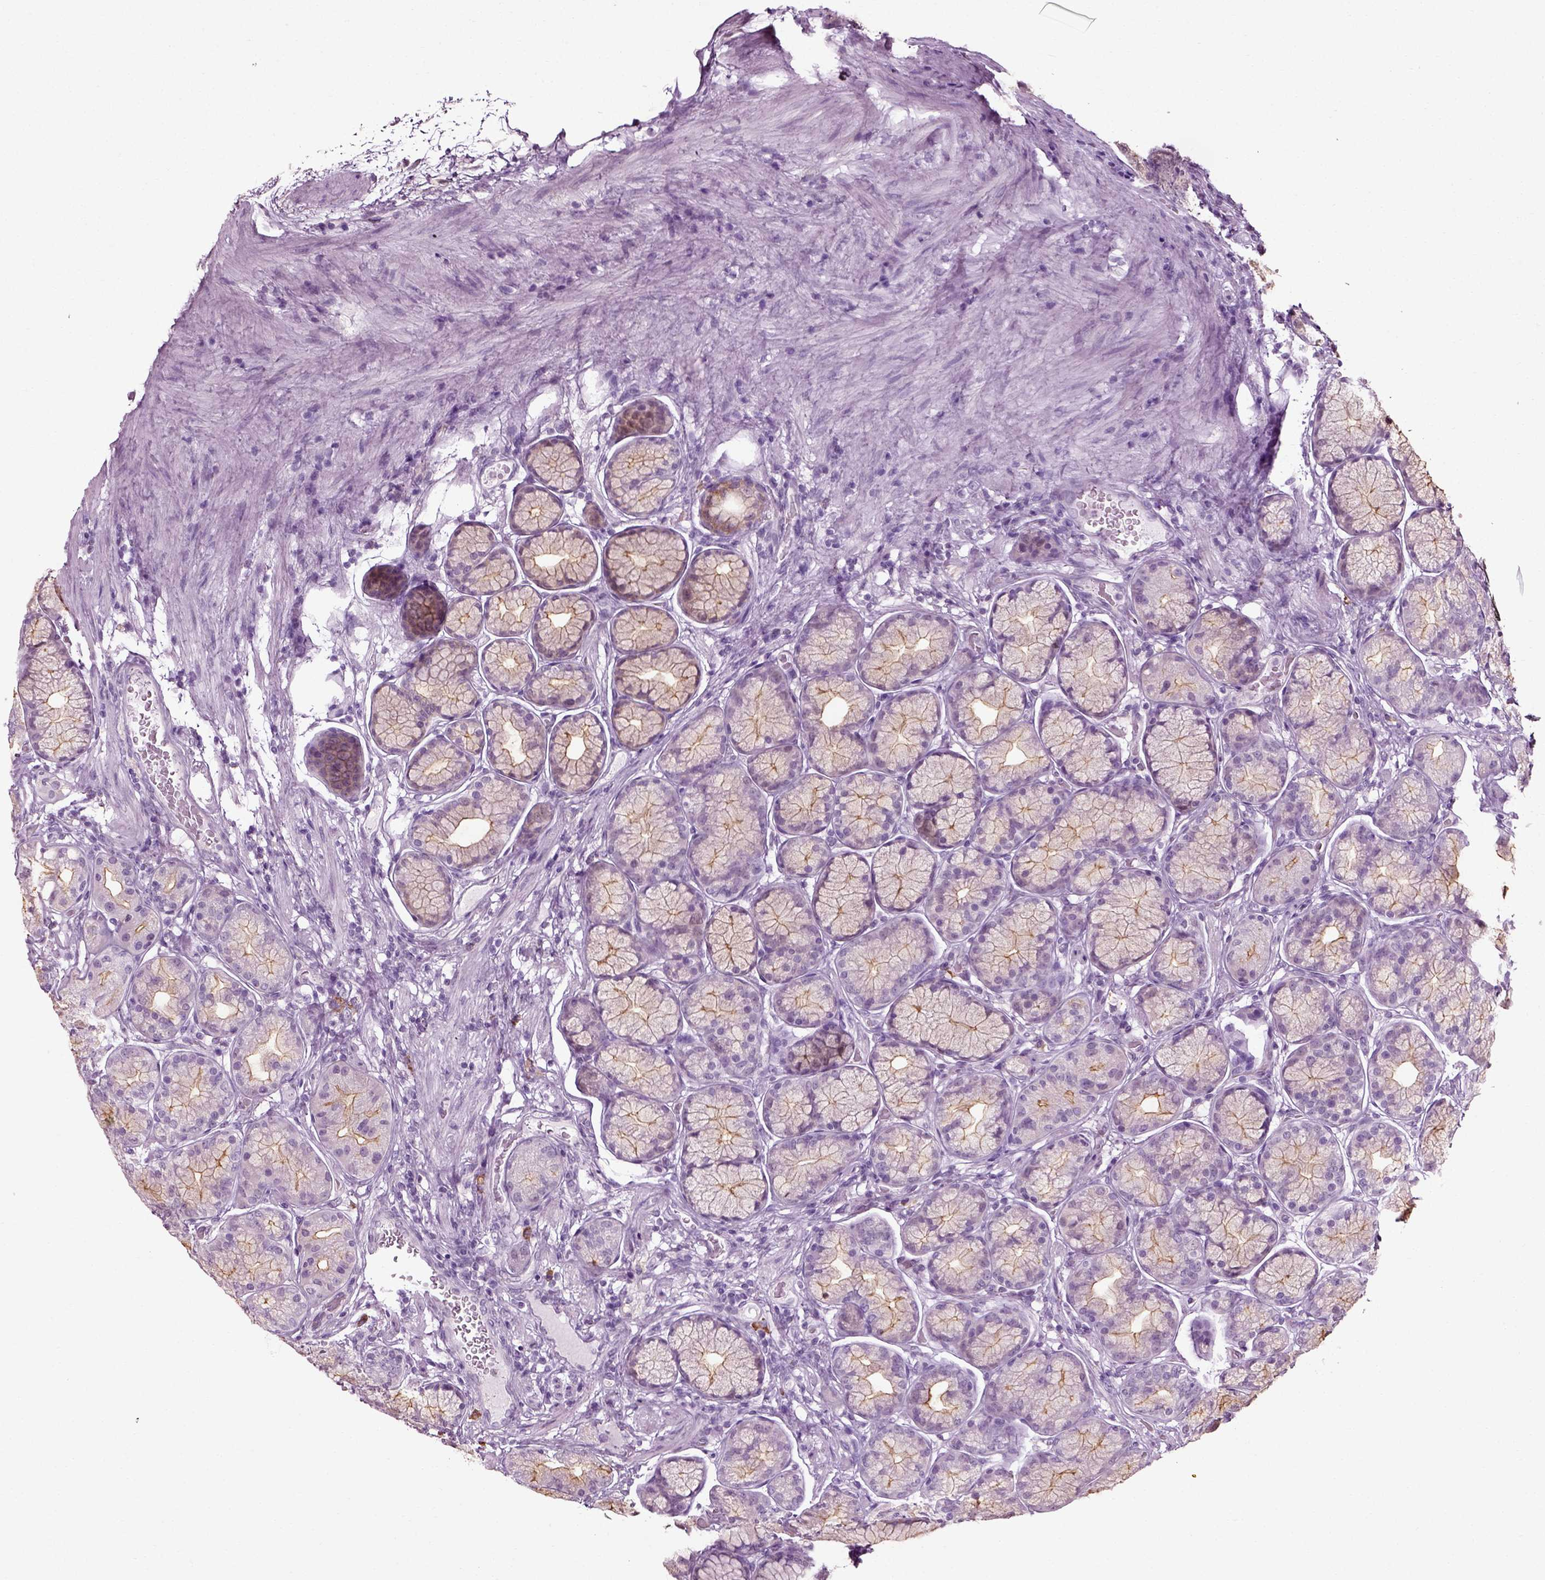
{"staining": {"intensity": "weak", "quantity": "<25%", "location": "cytoplasmic/membranous"}, "tissue": "stomach", "cell_type": "Glandular cells", "image_type": "normal", "snomed": [{"axis": "morphology", "description": "Normal tissue, NOS"}, {"axis": "morphology", "description": "Adenocarcinoma, NOS"}, {"axis": "morphology", "description": "Adenocarcinoma, High grade"}, {"axis": "topography", "description": "Stomach, upper"}, {"axis": "topography", "description": "Stomach"}], "caption": "Immunohistochemistry (IHC) micrograph of benign human stomach stained for a protein (brown), which shows no positivity in glandular cells. The staining is performed using DAB (3,3'-diaminobenzidine) brown chromogen with nuclei counter-stained in using hematoxylin.", "gene": "SLC26A8", "patient": {"sex": "female", "age": 65}}